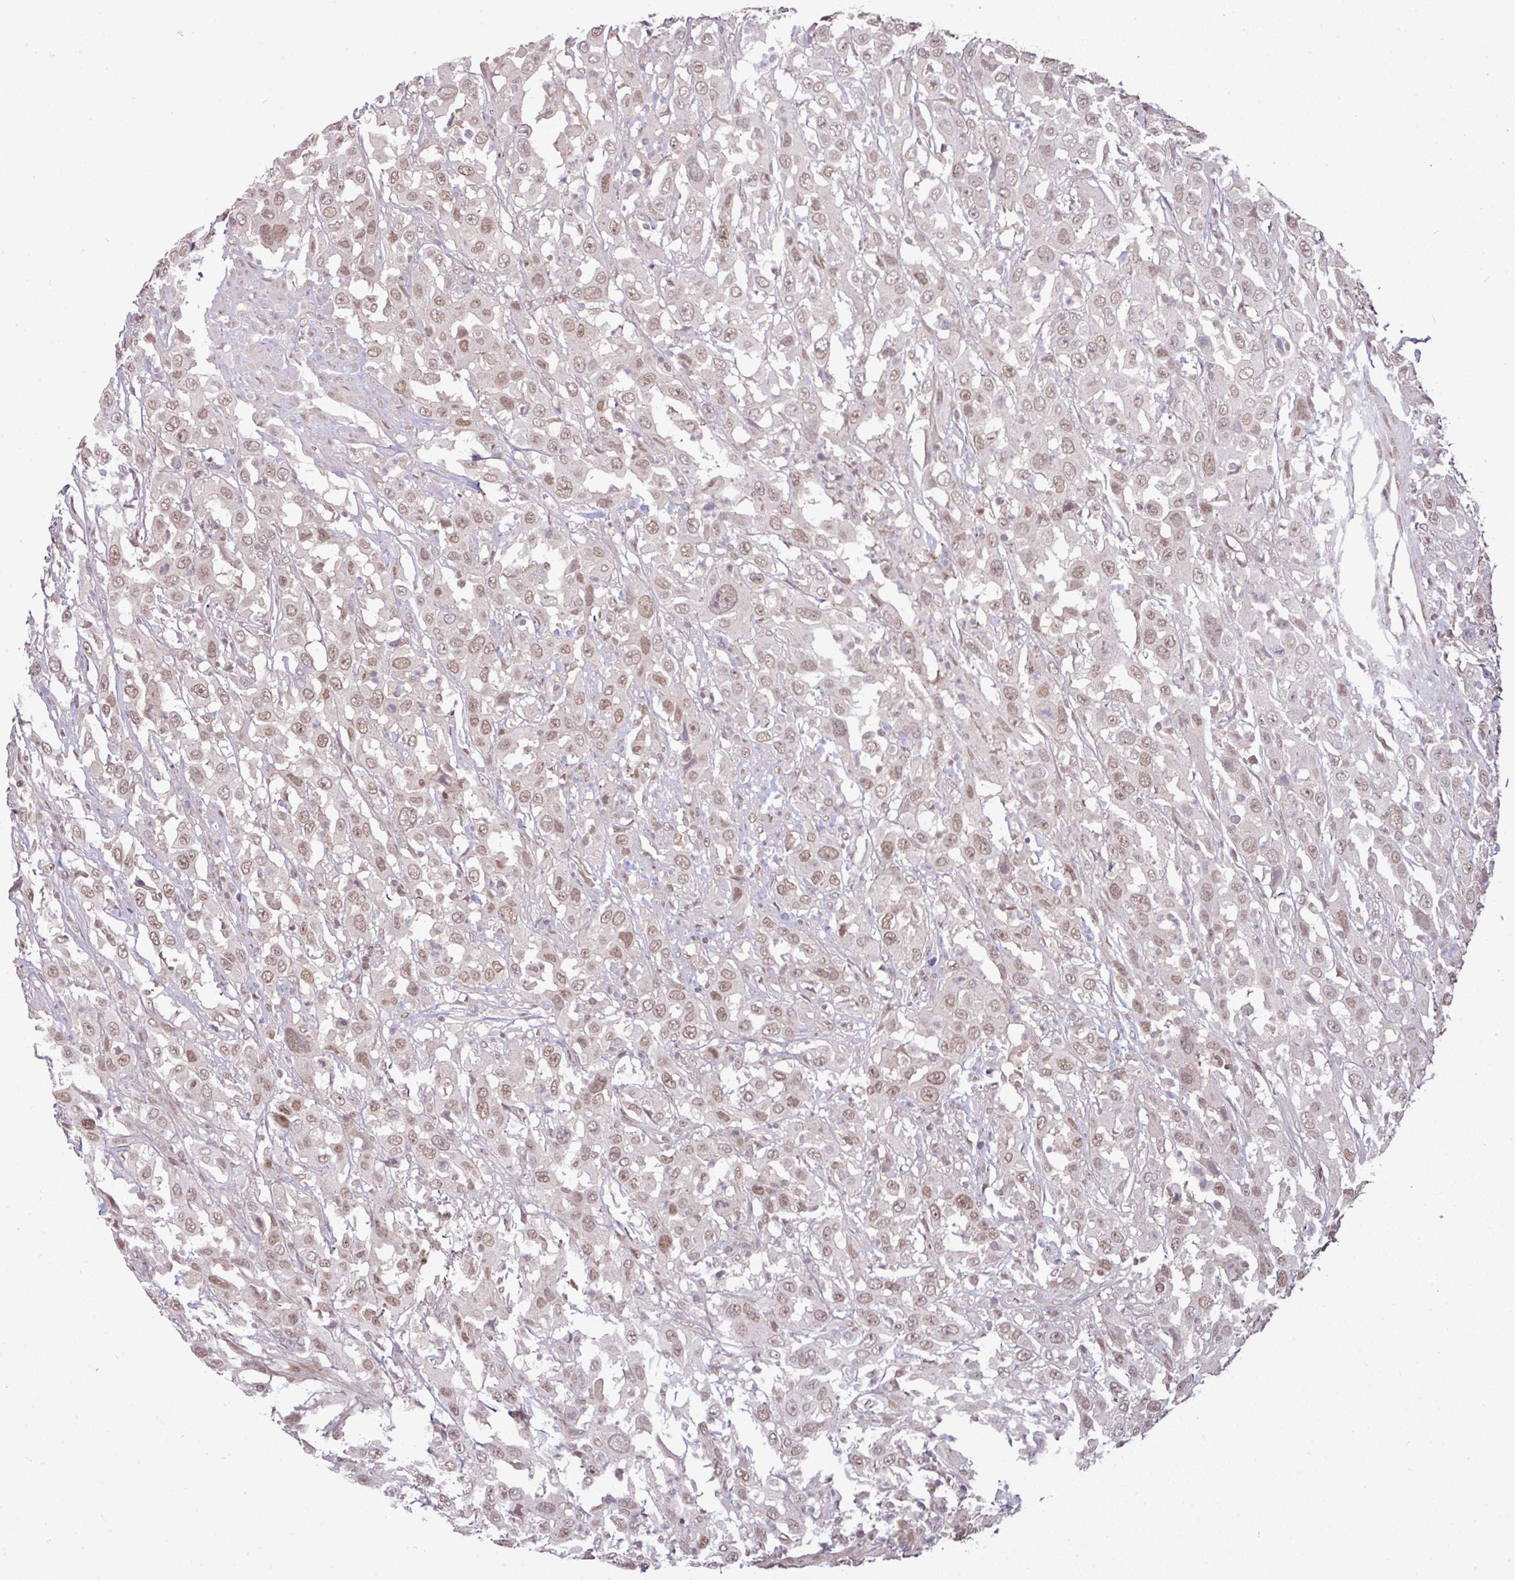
{"staining": {"intensity": "moderate", "quantity": ">75%", "location": "nuclear"}, "tissue": "urothelial cancer", "cell_type": "Tumor cells", "image_type": "cancer", "snomed": [{"axis": "morphology", "description": "Urothelial carcinoma, High grade"}, {"axis": "topography", "description": "Urinary bladder"}], "caption": "The image shows staining of urothelial cancer, revealing moderate nuclear protein positivity (brown color) within tumor cells. The protein of interest is stained brown, and the nuclei are stained in blue (DAB IHC with brightfield microscopy, high magnification).", "gene": "CIC", "patient": {"sex": "male", "age": 61}}